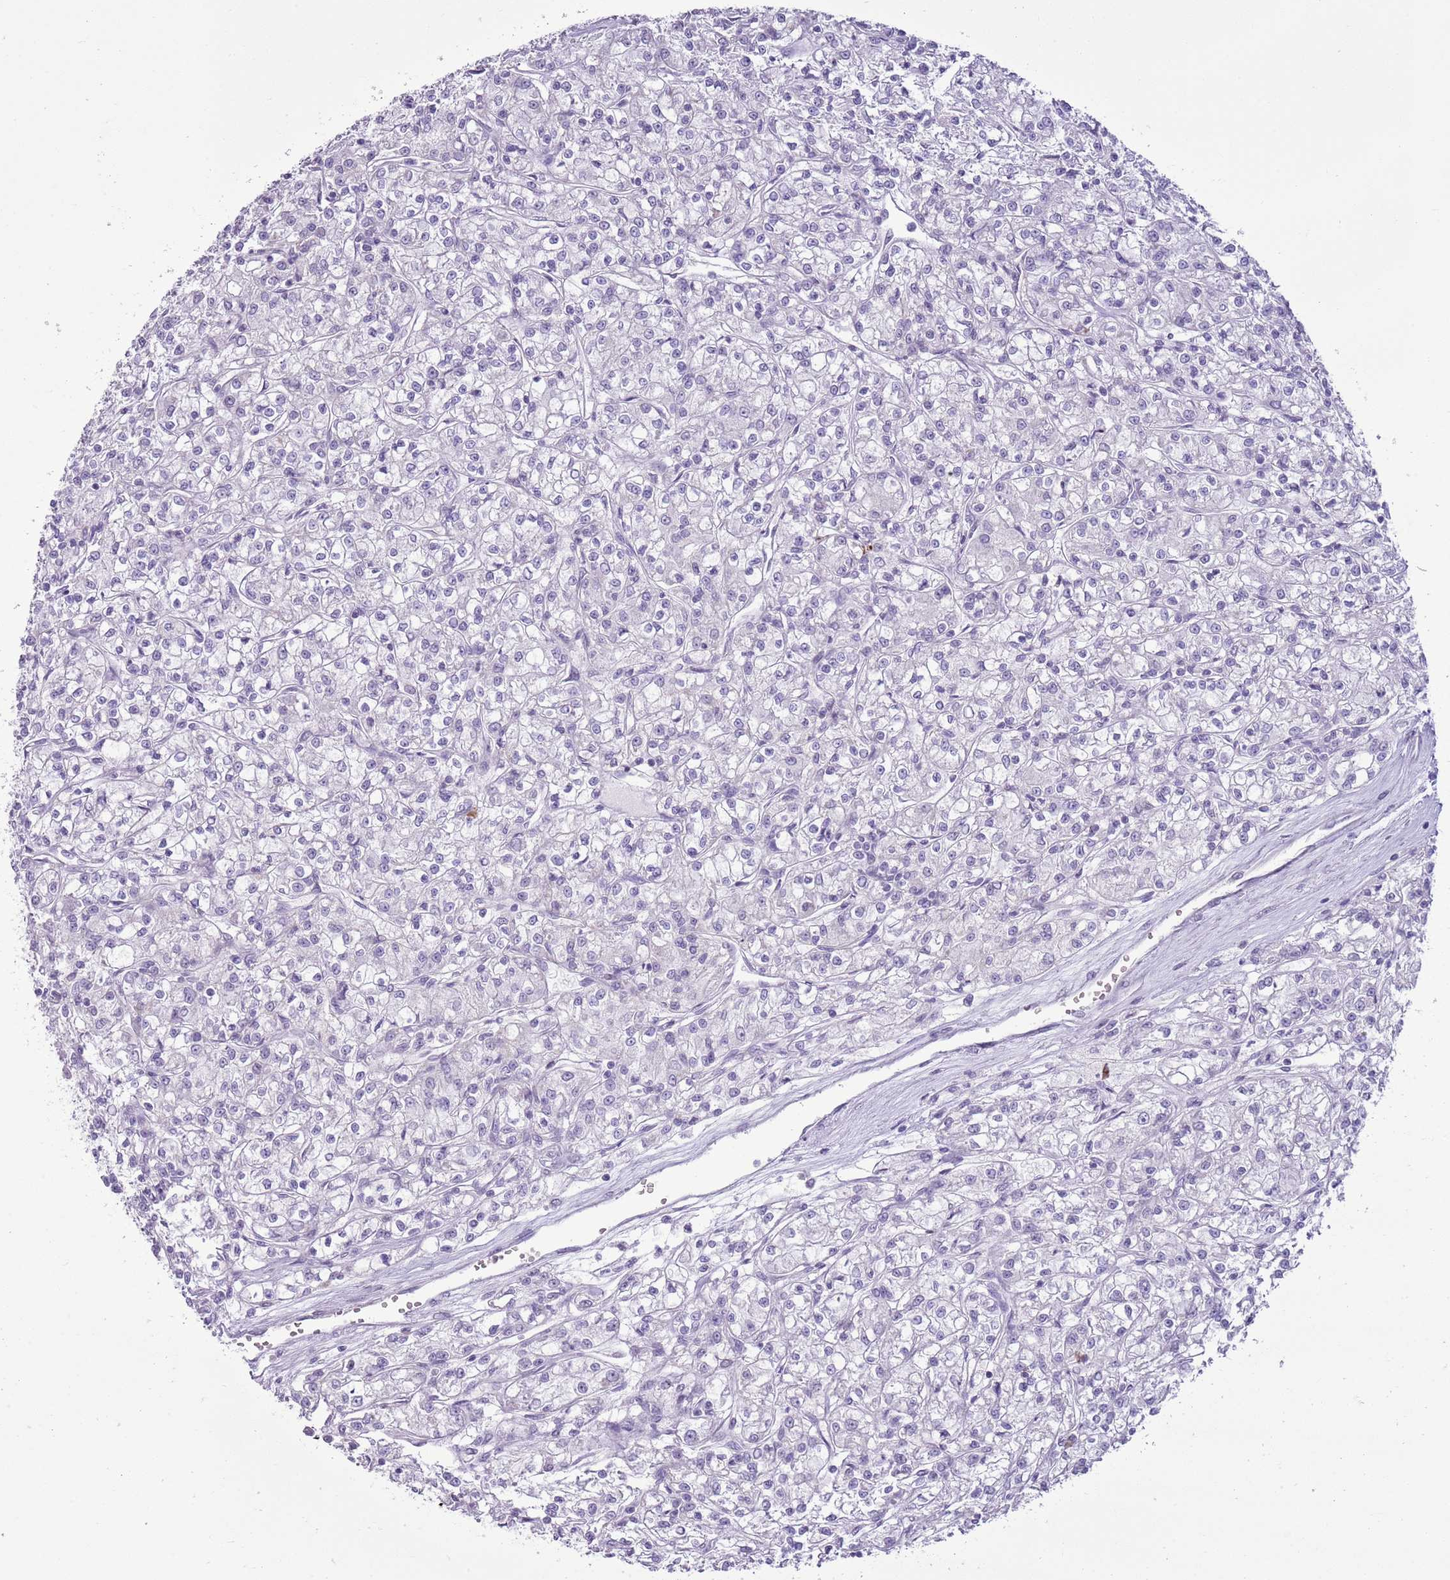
{"staining": {"intensity": "negative", "quantity": "none", "location": "none"}, "tissue": "renal cancer", "cell_type": "Tumor cells", "image_type": "cancer", "snomed": [{"axis": "morphology", "description": "Adenocarcinoma, NOS"}, {"axis": "topography", "description": "Kidney"}], "caption": "This is an IHC image of renal adenocarcinoma. There is no positivity in tumor cells.", "gene": "RPL3L", "patient": {"sex": "female", "age": 59}}